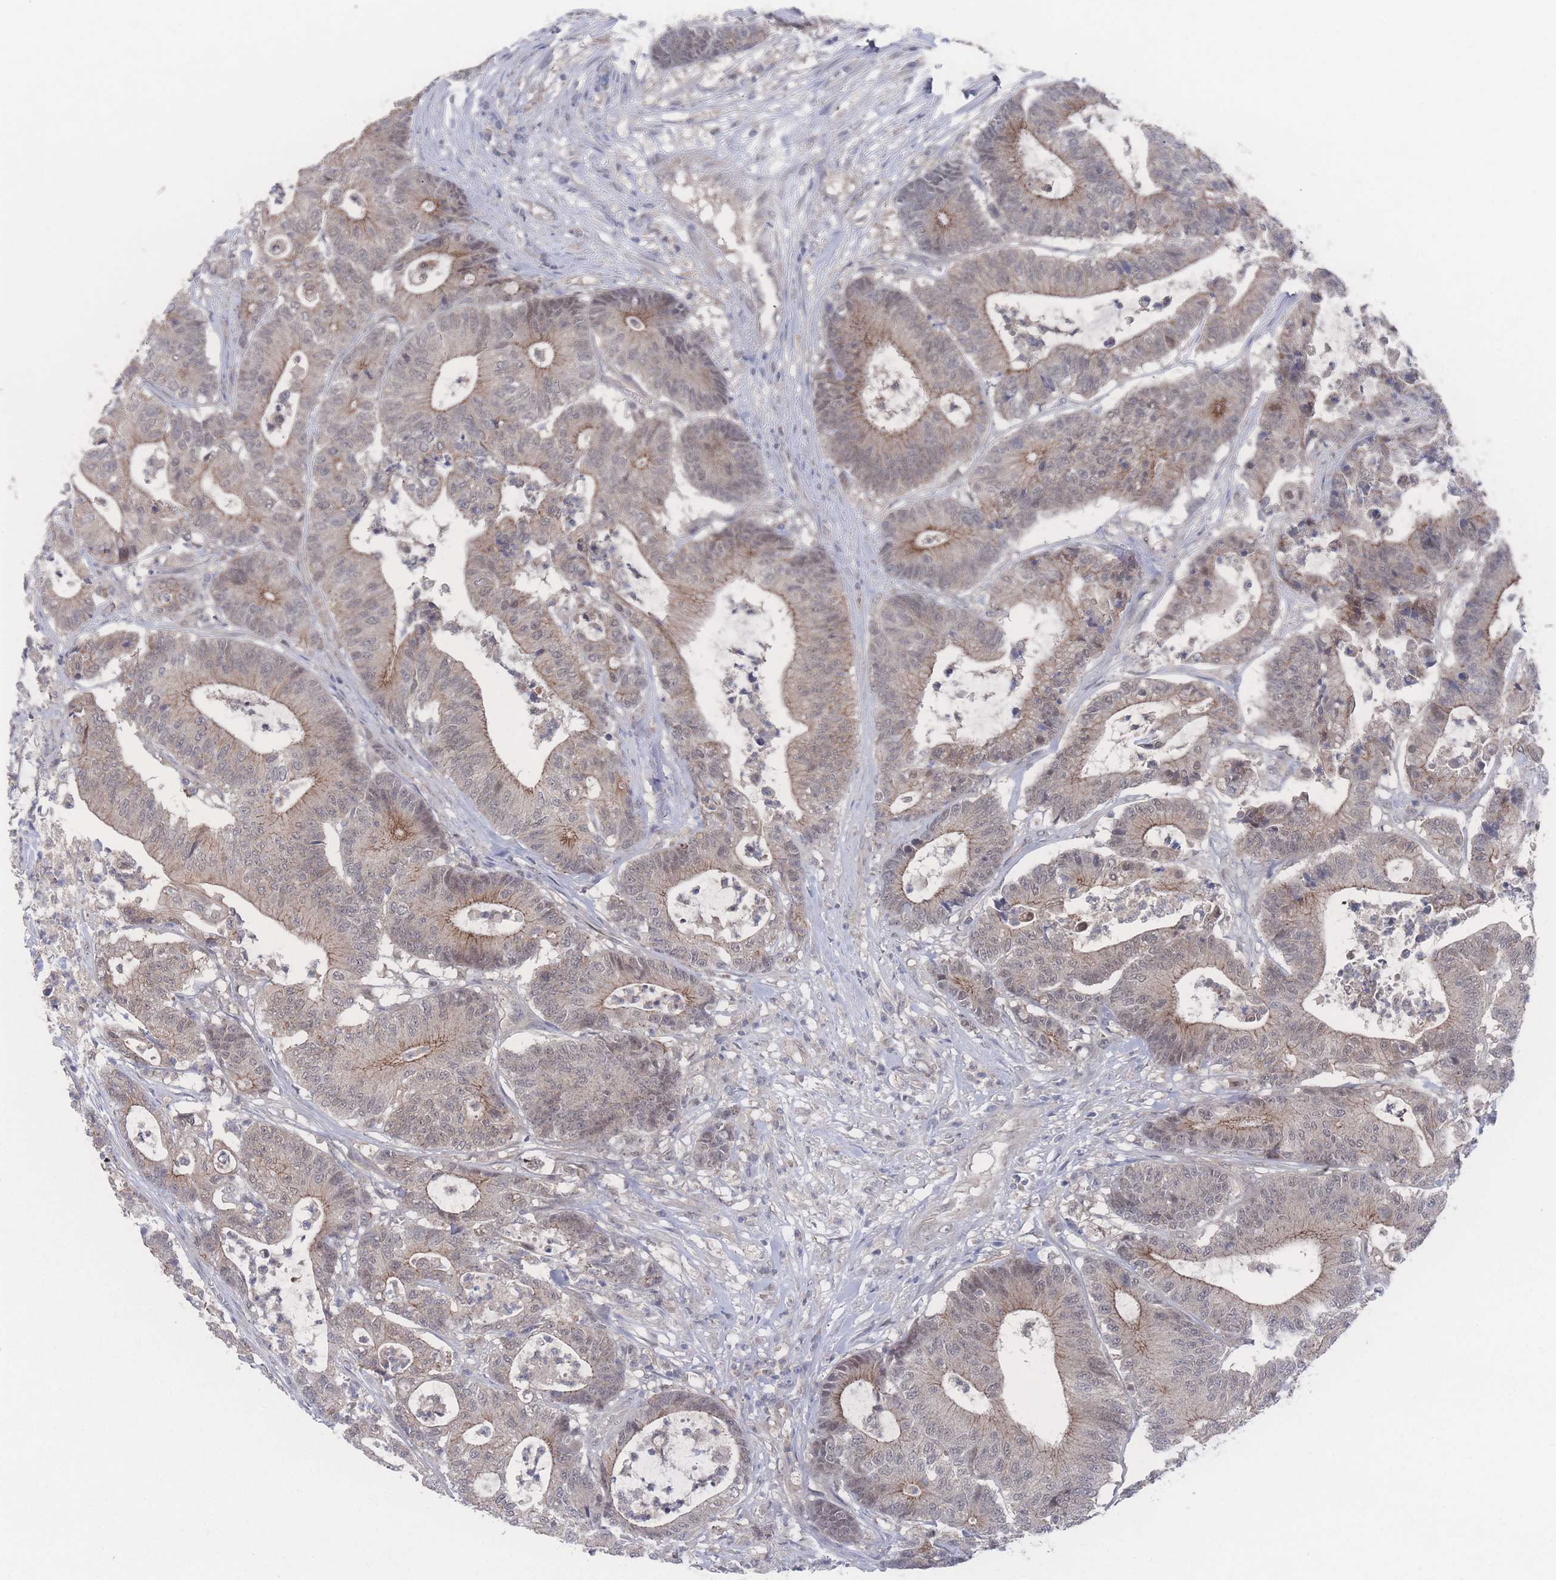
{"staining": {"intensity": "weak", "quantity": "<25%", "location": "cytoplasmic/membranous"}, "tissue": "colorectal cancer", "cell_type": "Tumor cells", "image_type": "cancer", "snomed": [{"axis": "morphology", "description": "Adenocarcinoma, NOS"}, {"axis": "topography", "description": "Colon"}], "caption": "An IHC histopathology image of colorectal cancer is shown. There is no staining in tumor cells of colorectal cancer.", "gene": "NBEAL1", "patient": {"sex": "female", "age": 84}}